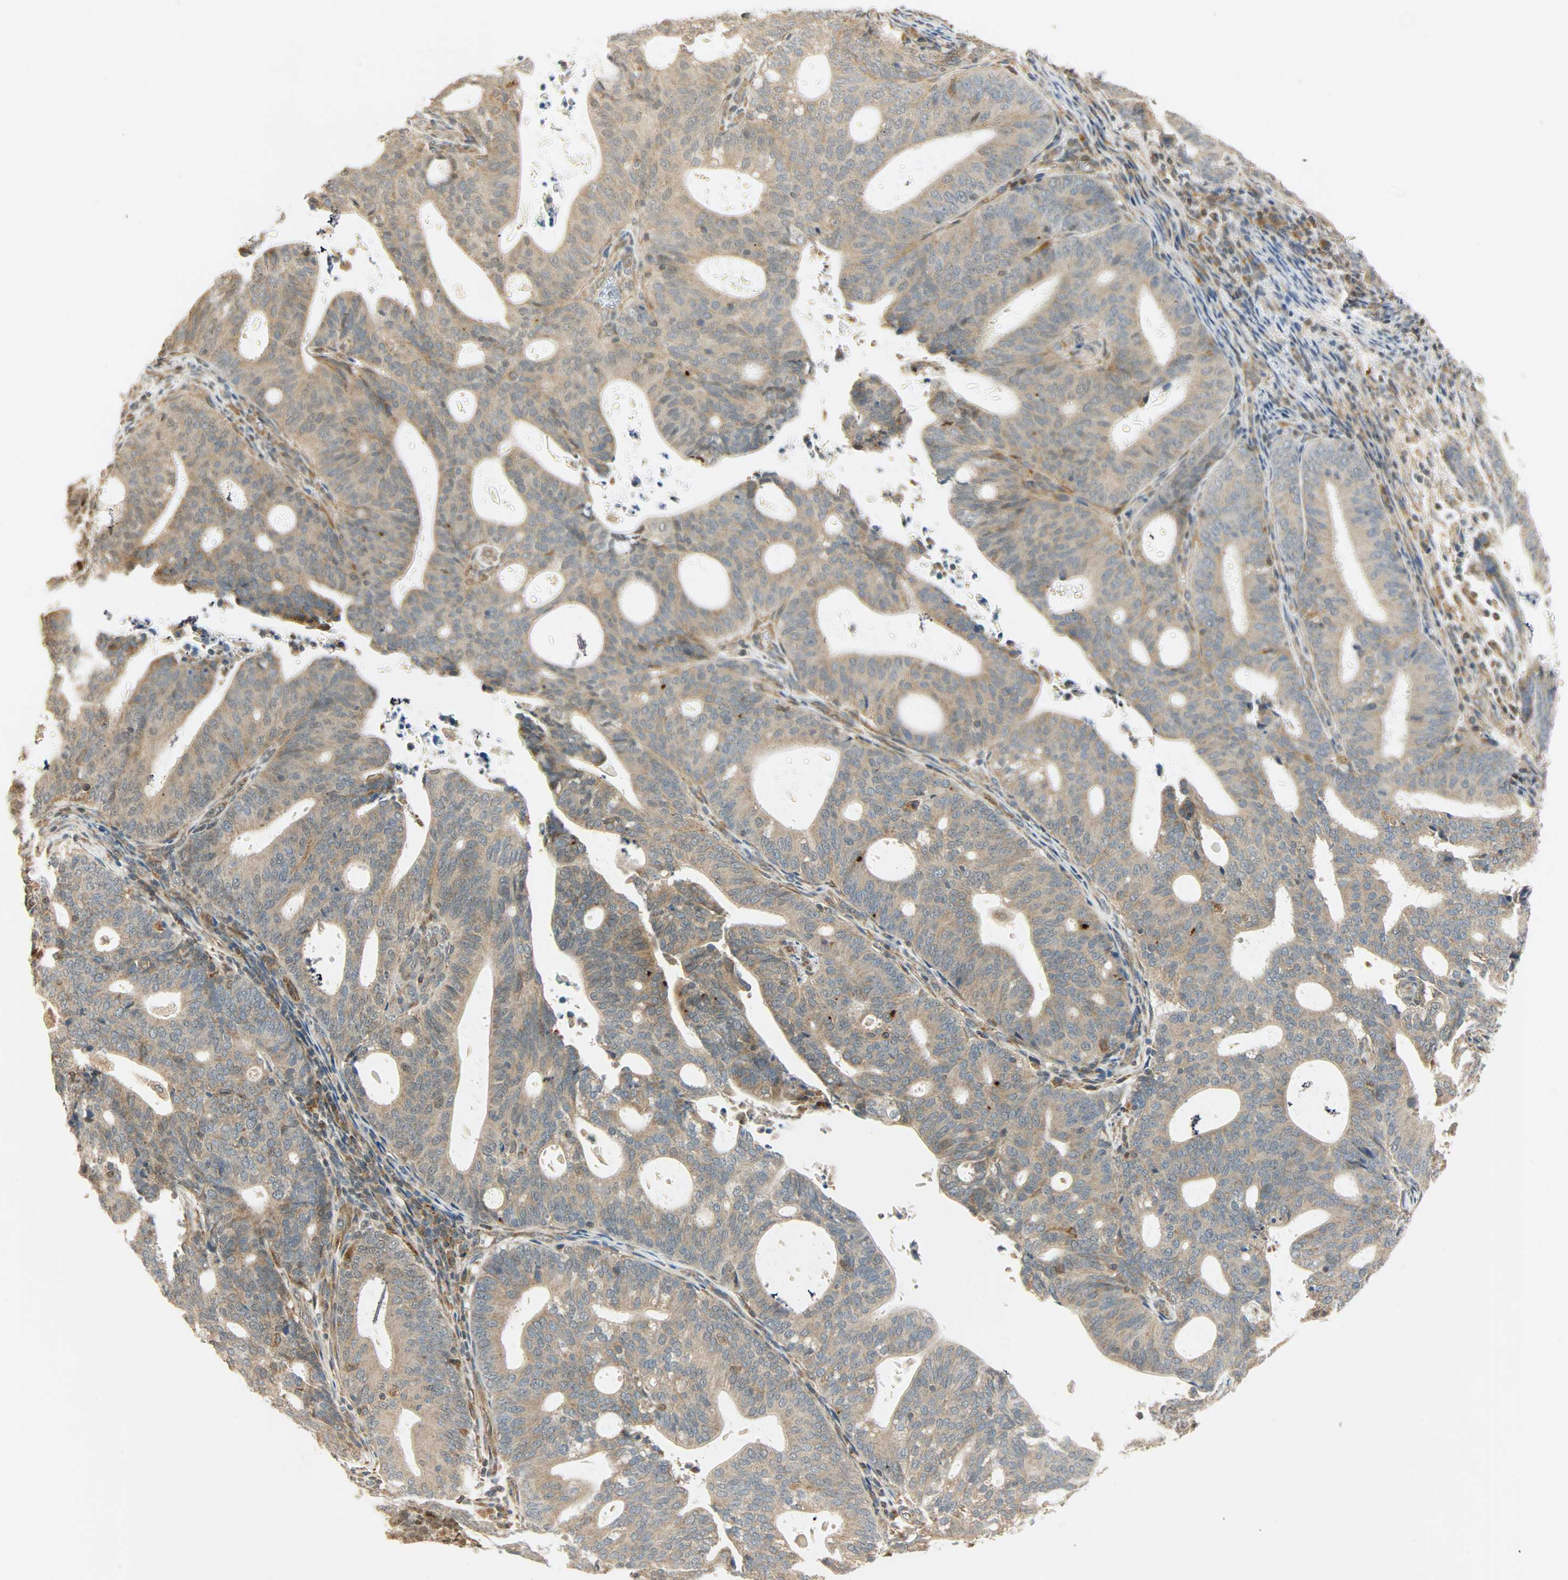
{"staining": {"intensity": "strong", "quantity": ">75%", "location": "cytoplasmic/membranous,nuclear"}, "tissue": "endometrial cancer", "cell_type": "Tumor cells", "image_type": "cancer", "snomed": [{"axis": "morphology", "description": "Adenocarcinoma, NOS"}, {"axis": "topography", "description": "Uterus"}], "caption": "The image exhibits a brown stain indicating the presence of a protein in the cytoplasmic/membranous and nuclear of tumor cells in adenocarcinoma (endometrial).", "gene": "PNPLA6", "patient": {"sex": "female", "age": 83}}